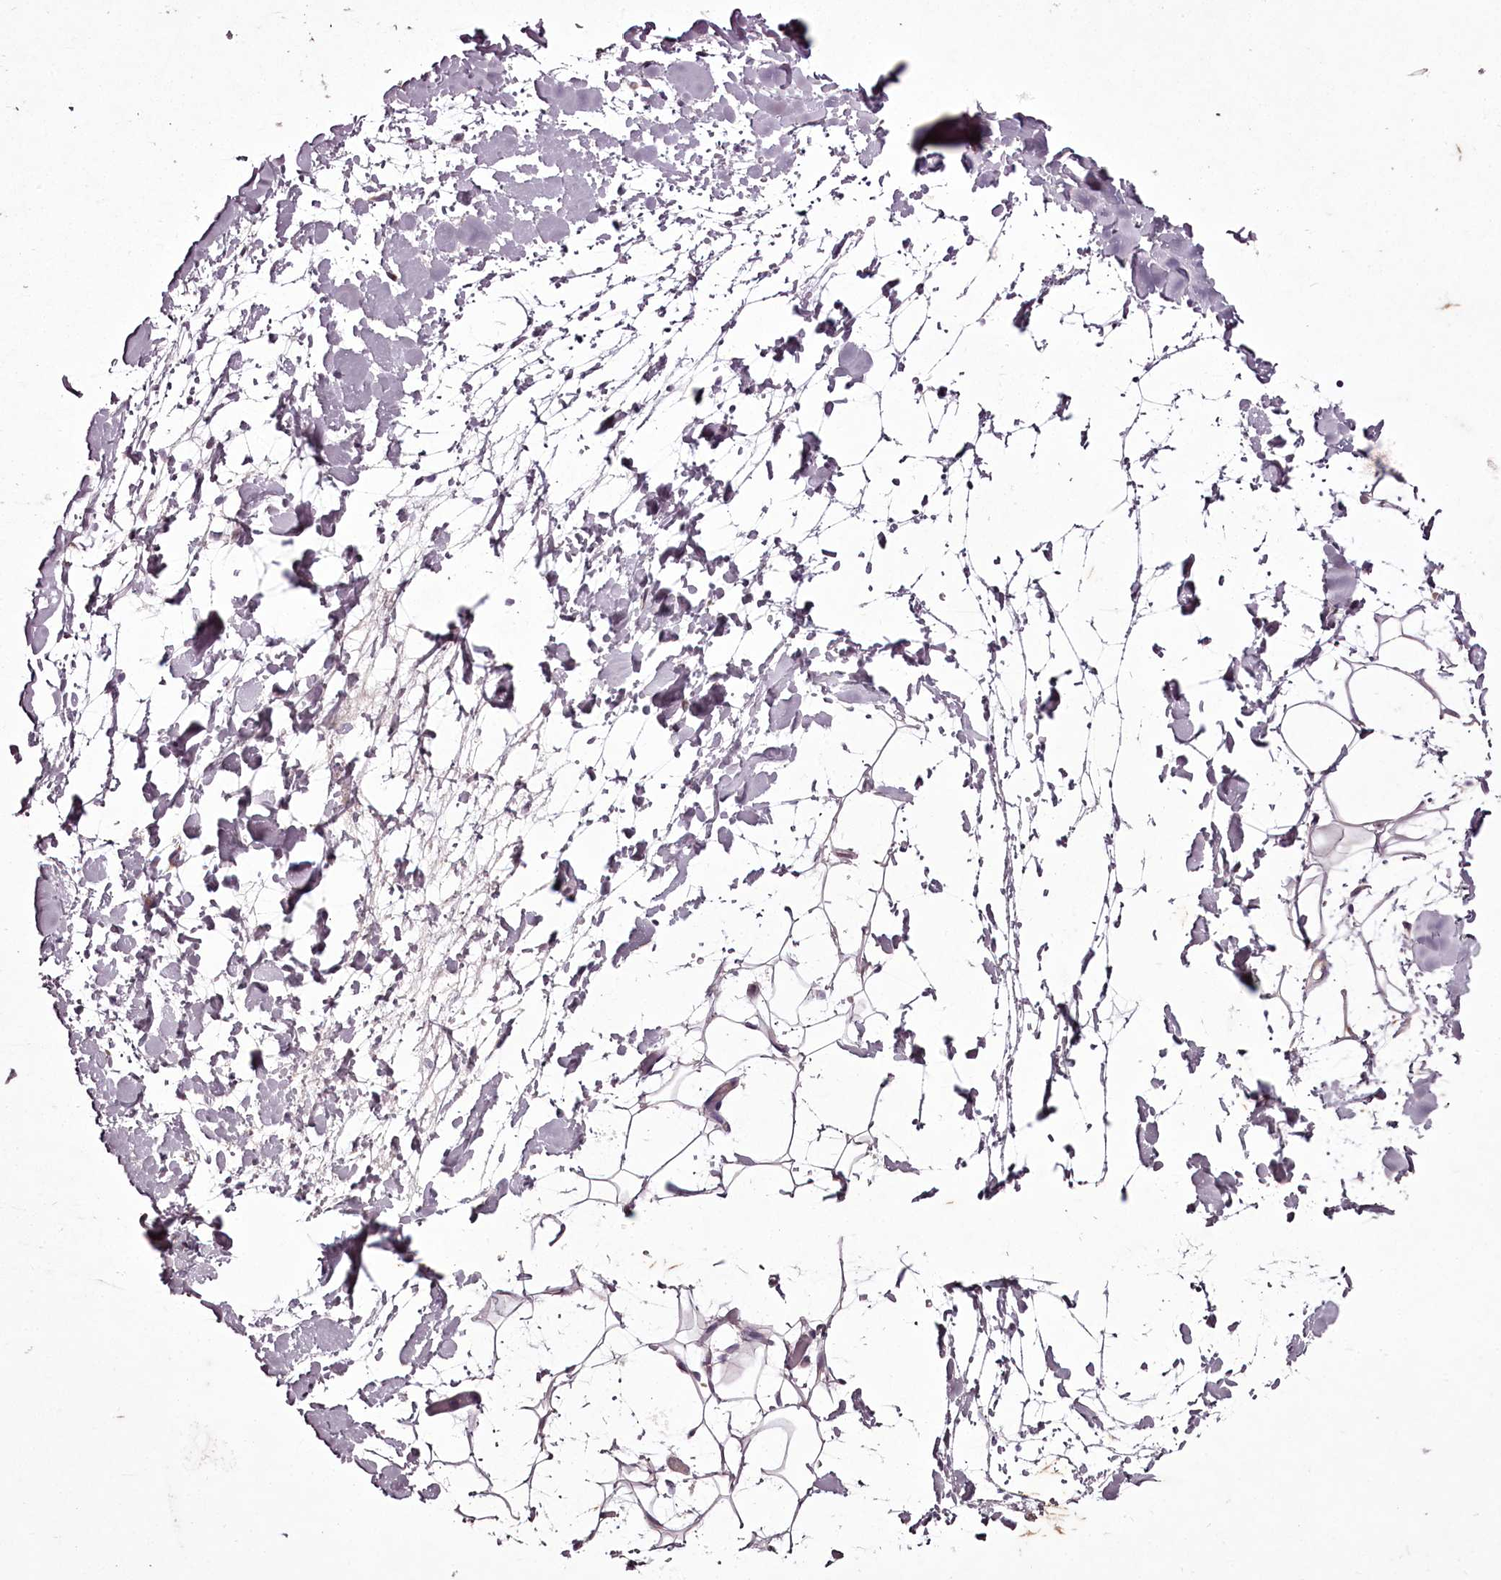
{"staining": {"intensity": "negative", "quantity": "none", "location": "none"}, "tissue": "adipose tissue", "cell_type": "Adipocytes", "image_type": "normal", "snomed": [{"axis": "morphology", "description": "Normal tissue, NOS"}, {"axis": "topography", "description": "Breast"}], "caption": "Immunohistochemical staining of unremarkable adipose tissue demonstrates no significant positivity in adipocytes.", "gene": "C1orf56", "patient": {"sex": "female", "age": 26}}